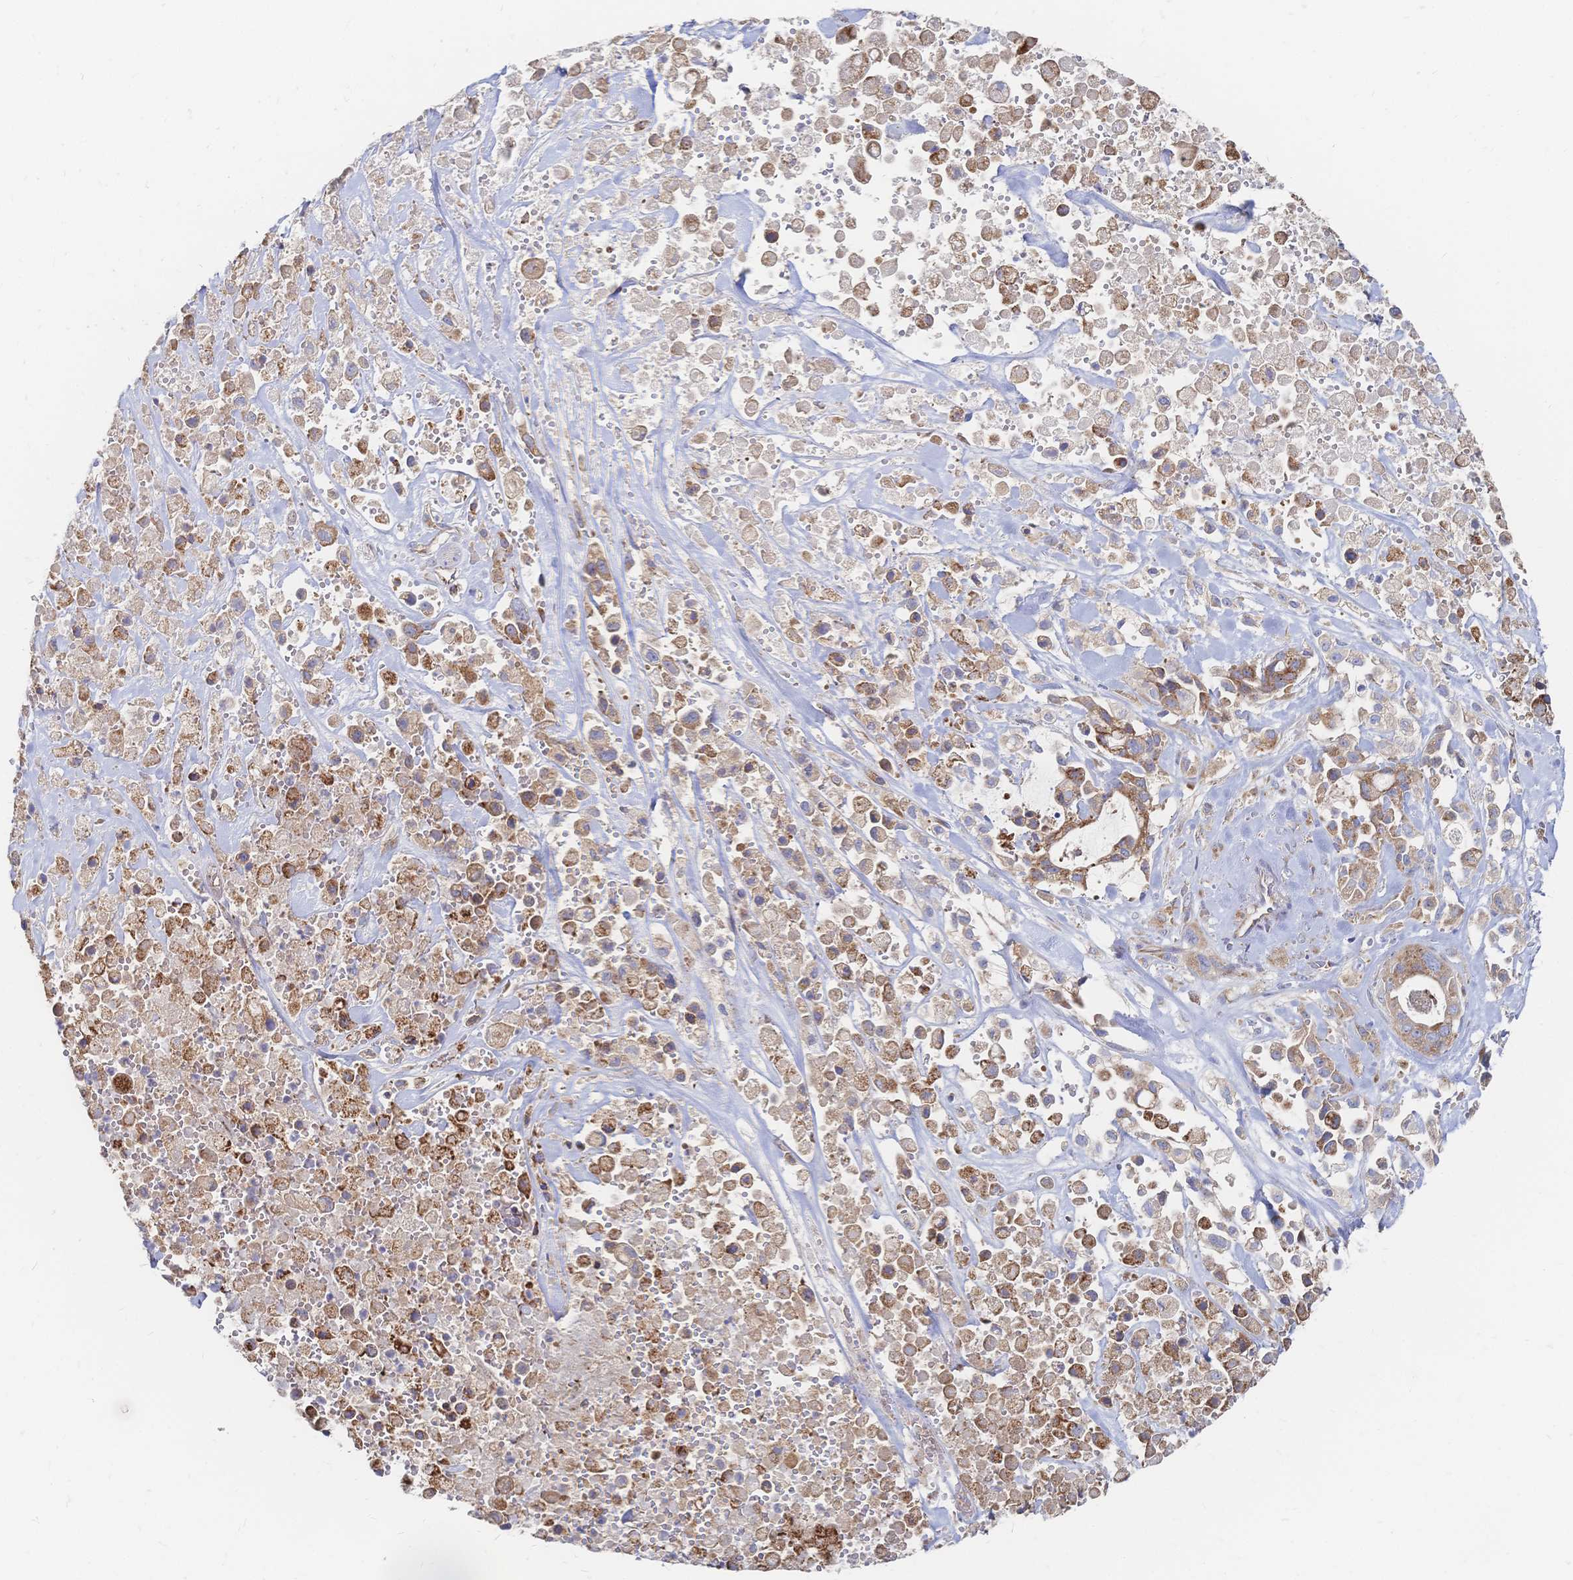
{"staining": {"intensity": "moderate", "quantity": ">75%", "location": "cytoplasmic/membranous"}, "tissue": "pancreatic cancer", "cell_type": "Tumor cells", "image_type": "cancer", "snomed": [{"axis": "morphology", "description": "Adenocarcinoma, NOS"}, {"axis": "topography", "description": "Pancreas"}], "caption": "About >75% of tumor cells in human pancreatic cancer exhibit moderate cytoplasmic/membranous protein expression as visualized by brown immunohistochemical staining.", "gene": "SORBS1", "patient": {"sex": "male", "age": 44}}